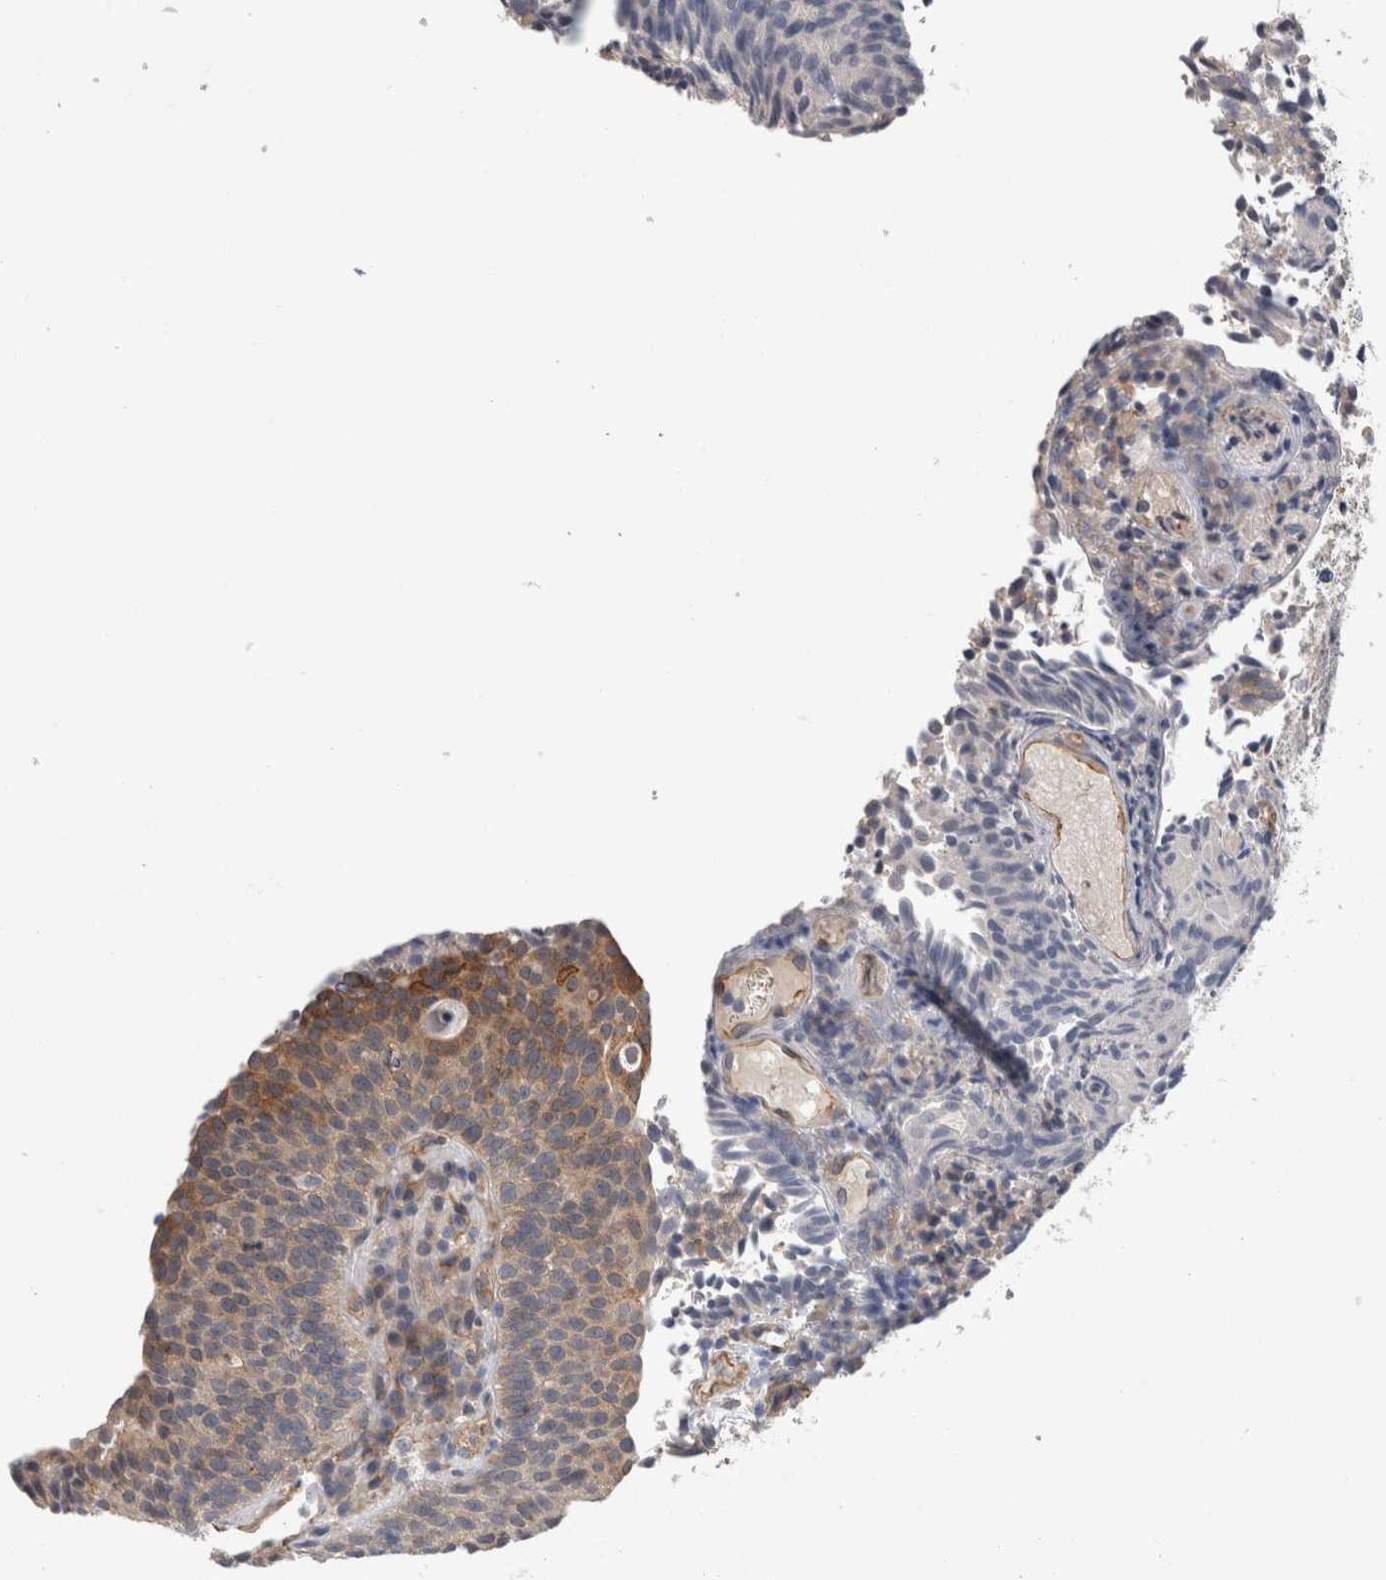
{"staining": {"intensity": "moderate", "quantity": "25%-75%", "location": "cytoplasmic/membranous"}, "tissue": "urothelial cancer", "cell_type": "Tumor cells", "image_type": "cancer", "snomed": [{"axis": "morphology", "description": "Urothelial carcinoma, Low grade"}, {"axis": "topography", "description": "Urinary bladder"}], "caption": "High-magnification brightfield microscopy of urothelial cancer stained with DAB (brown) and counterstained with hematoxylin (blue). tumor cells exhibit moderate cytoplasmic/membranous positivity is appreciated in approximately25%-75% of cells.", "gene": "ANKFY1", "patient": {"sex": "male", "age": 86}}